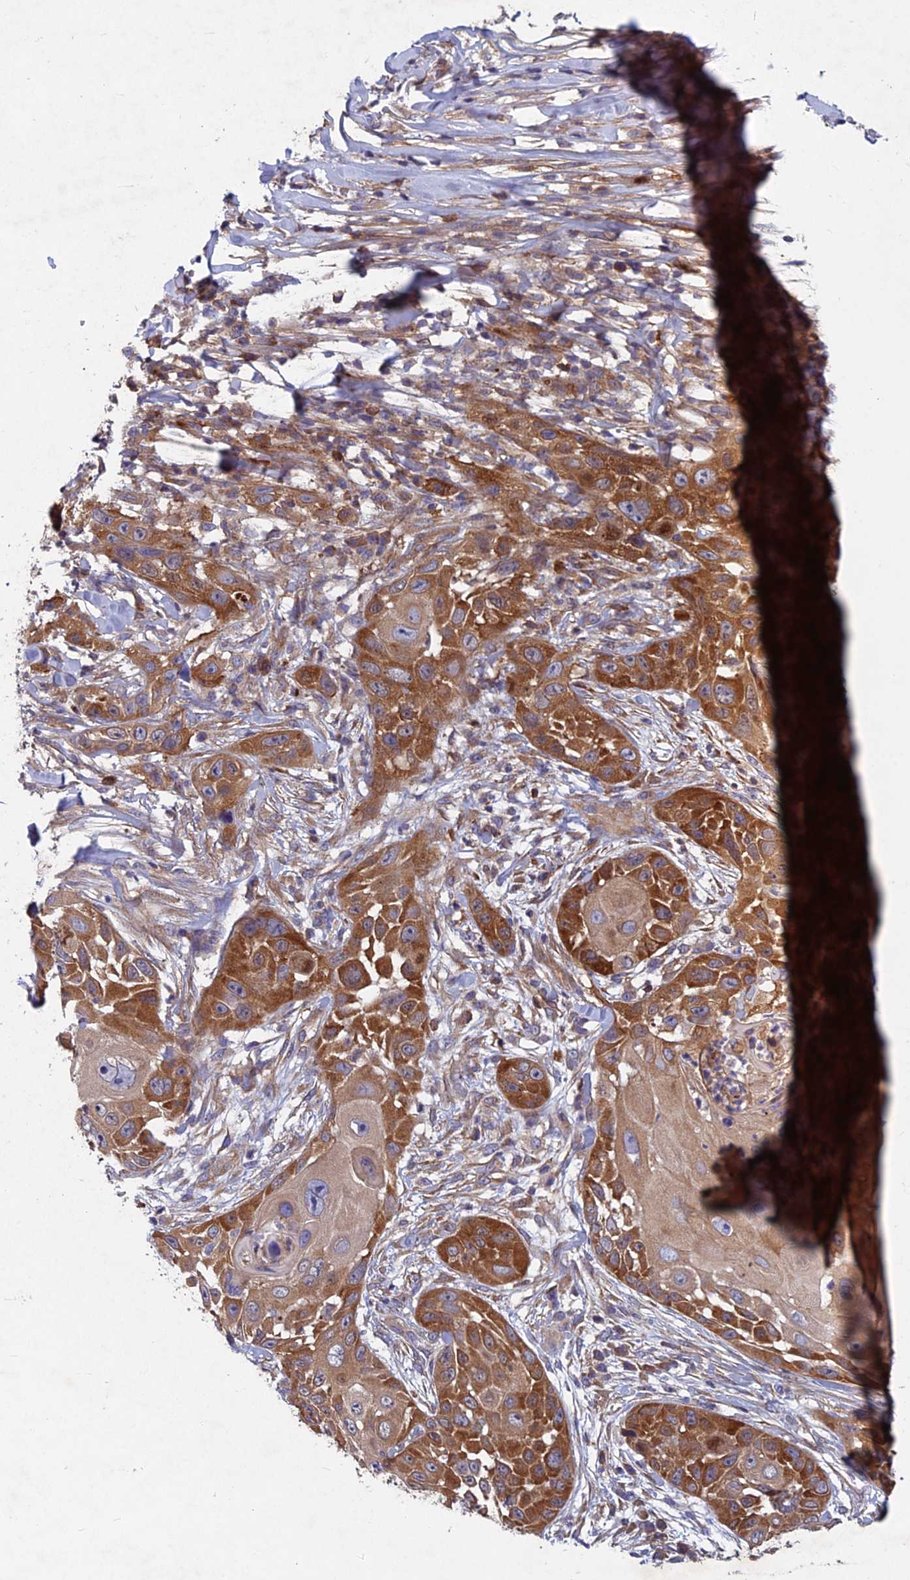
{"staining": {"intensity": "strong", "quantity": ">75%", "location": "cytoplasmic/membranous"}, "tissue": "skin cancer", "cell_type": "Tumor cells", "image_type": "cancer", "snomed": [{"axis": "morphology", "description": "Squamous cell carcinoma, NOS"}, {"axis": "topography", "description": "Skin"}], "caption": "About >75% of tumor cells in human skin squamous cell carcinoma exhibit strong cytoplasmic/membranous protein staining as visualized by brown immunohistochemical staining.", "gene": "NCAPG", "patient": {"sex": "female", "age": 44}}